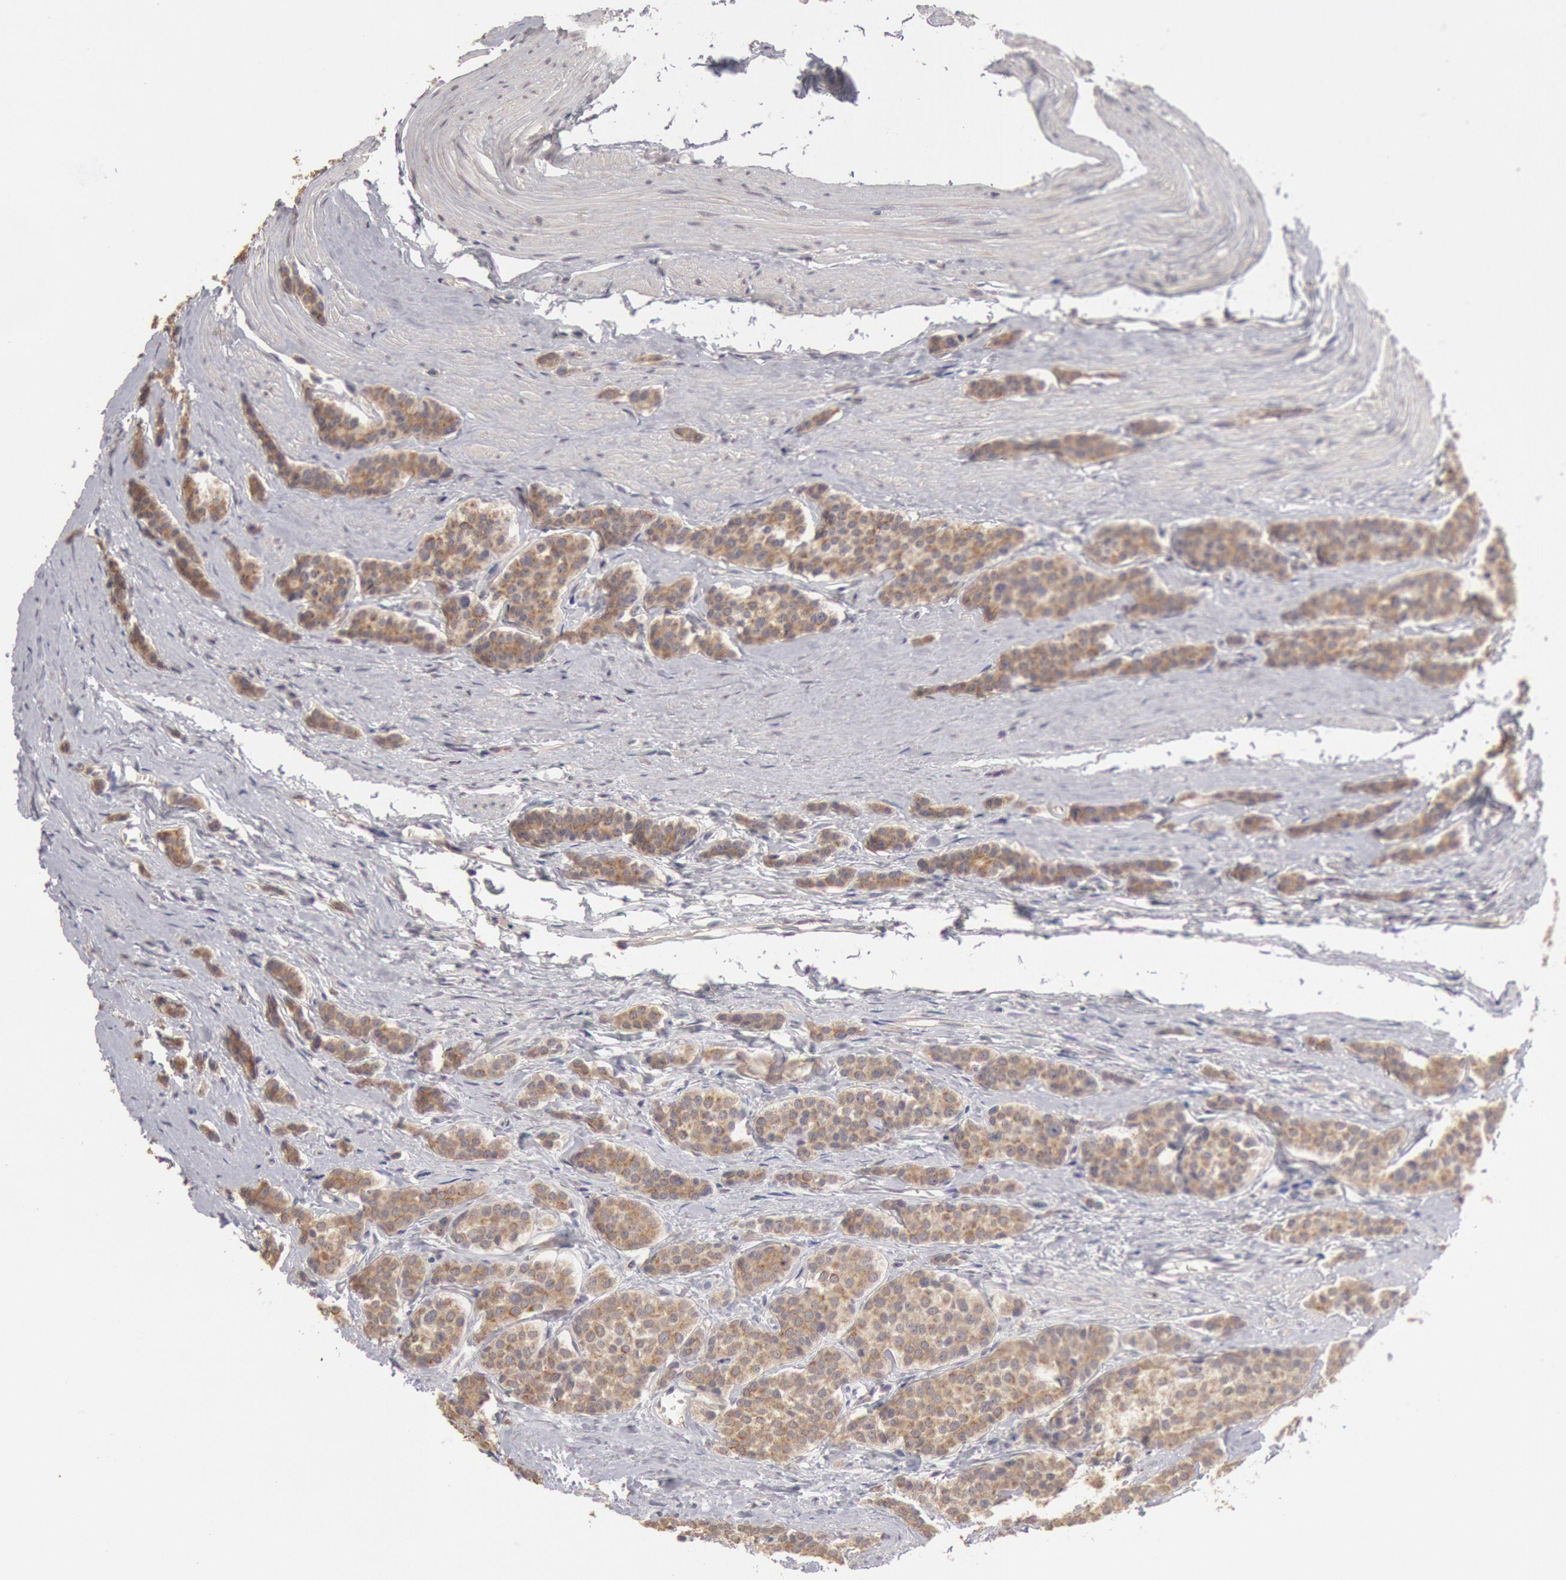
{"staining": {"intensity": "moderate", "quantity": ">75%", "location": "cytoplasmic/membranous"}, "tissue": "carcinoid", "cell_type": "Tumor cells", "image_type": "cancer", "snomed": [{"axis": "morphology", "description": "Carcinoid, malignant, NOS"}, {"axis": "topography", "description": "Small intestine"}], "caption": "The histopathology image displays a brown stain indicating the presence of a protein in the cytoplasmic/membranous of tumor cells in malignant carcinoid.", "gene": "ZFP36L1", "patient": {"sex": "male", "age": 60}}